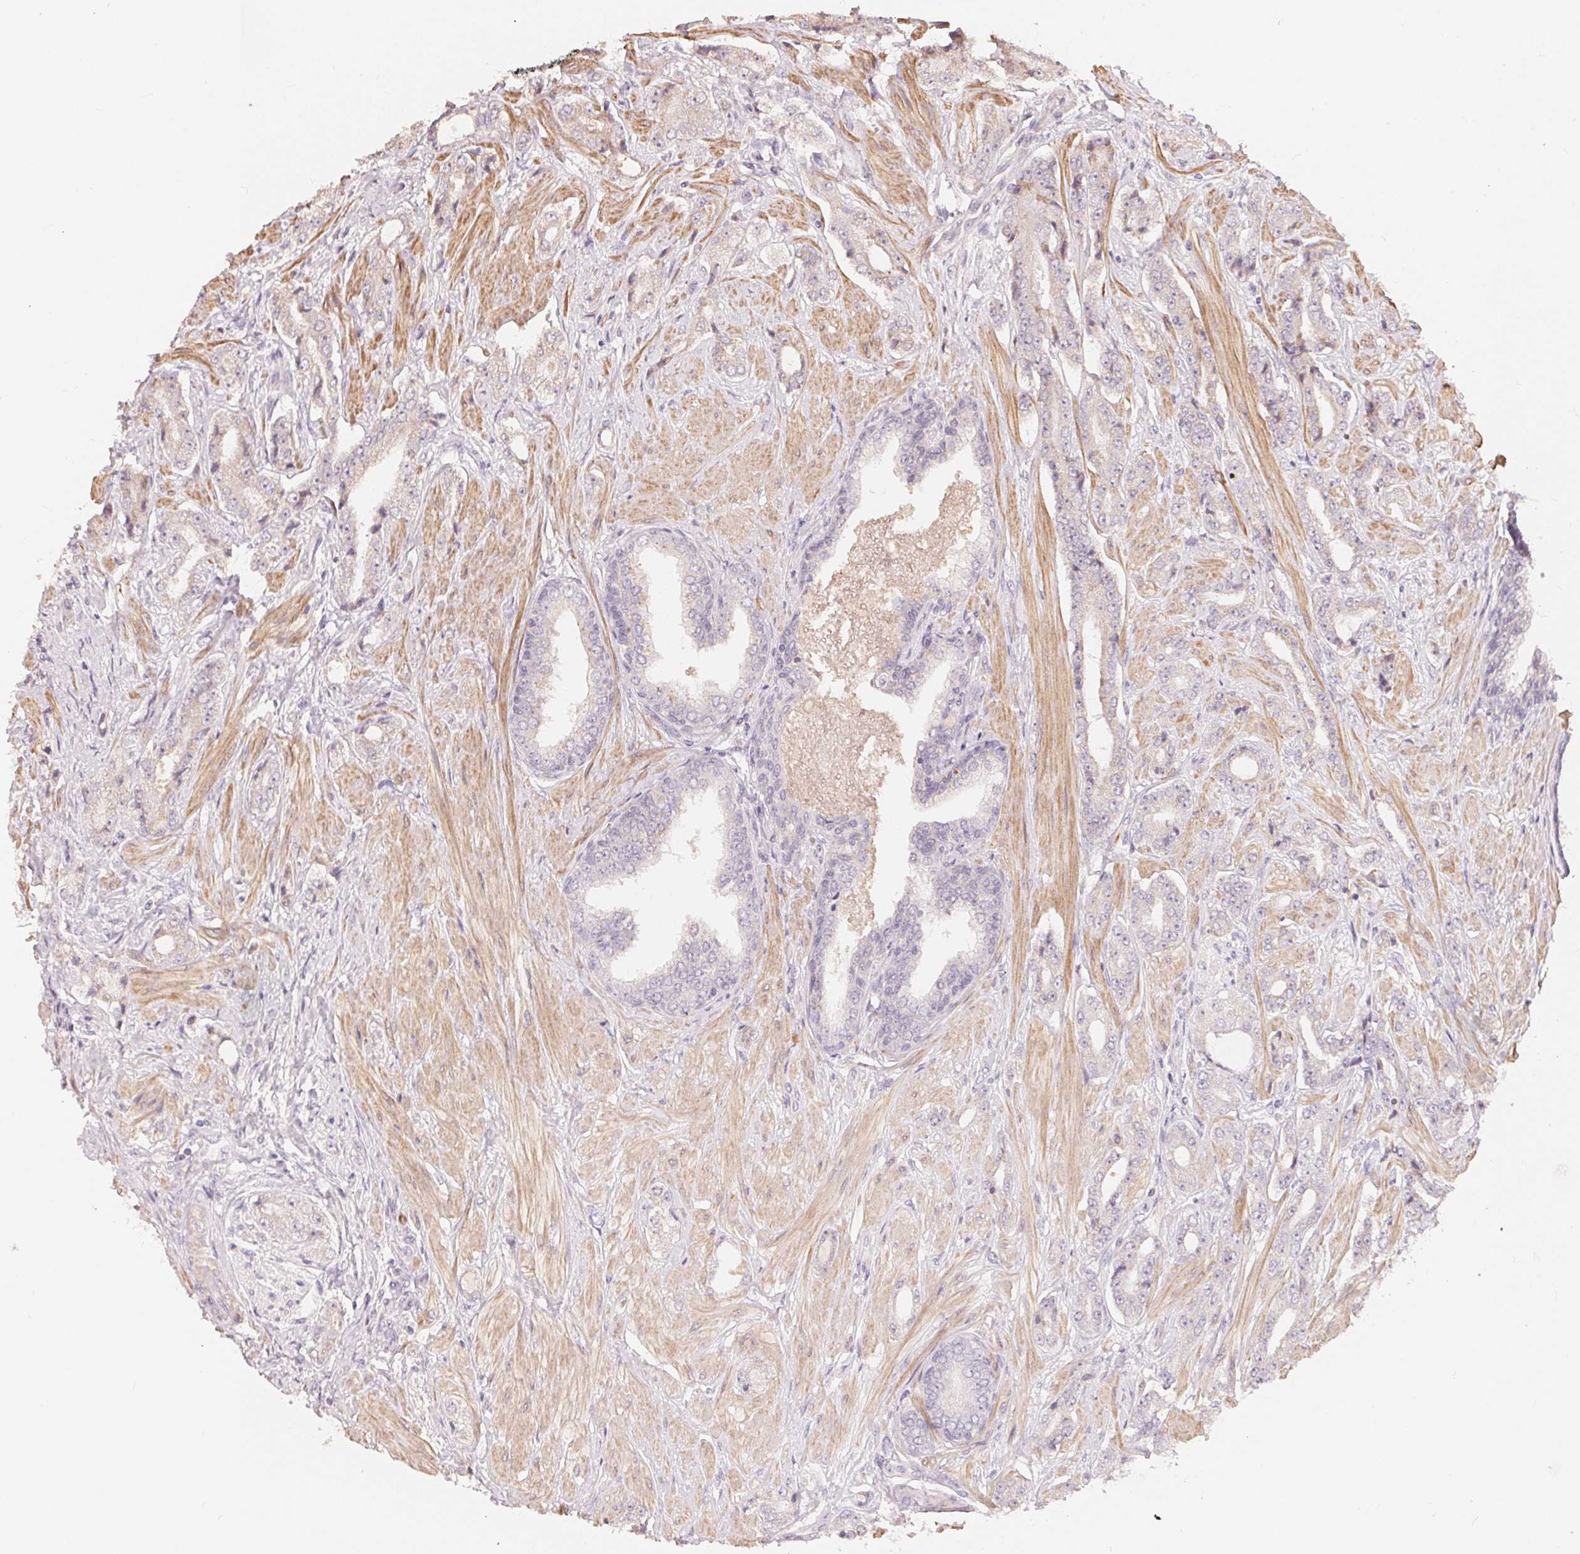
{"staining": {"intensity": "negative", "quantity": "none", "location": "none"}, "tissue": "prostate cancer", "cell_type": "Tumor cells", "image_type": "cancer", "snomed": [{"axis": "morphology", "description": "Adenocarcinoma, Low grade"}, {"axis": "topography", "description": "Prostate"}], "caption": "High magnification brightfield microscopy of prostate cancer (adenocarcinoma (low-grade)) stained with DAB (brown) and counterstained with hematoxylin (blue): tumor cells show no significant expression. (DAB immunohistochemistry (IHC), high magnification).", "gene": "TP53AIP1", "patient": {"sex": "male", "age": 55}}